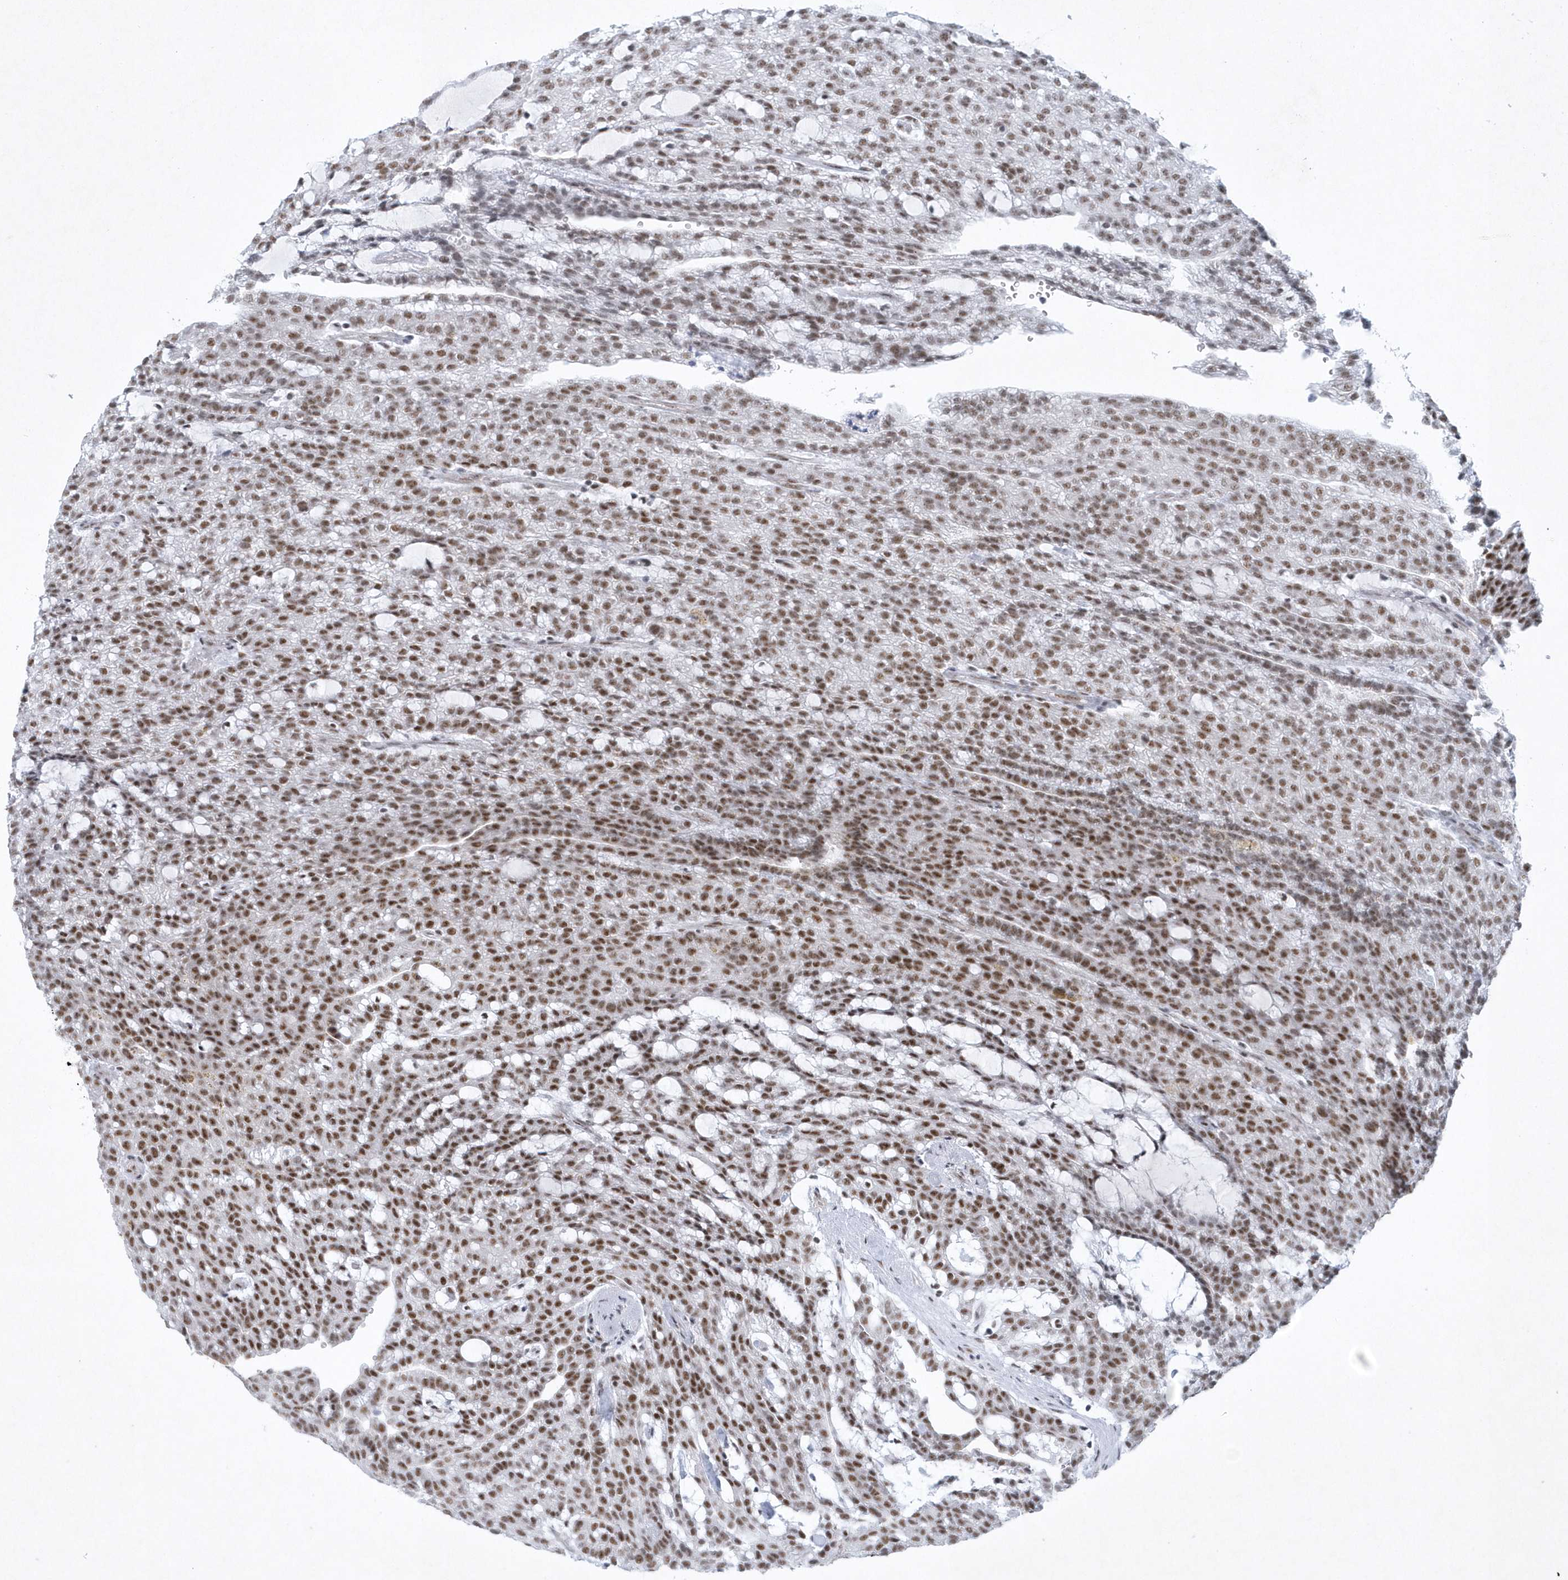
{"staining": {"intensity": "moderate", "quantity": ">75%", "location": "nuclear"}, "tissue": "renal cancer", "cell_type": "Tumor cells", "image_type": "cancer", "snomed": [{"axis": "morphology", "description": "Adenocarcinoma, NOS"}, {"axis": "topography", "description": "Kidney"}], "caption": "Immunohistochemistry histopathology image of renal cancer stained for a protein (brown), which displays medium levels of moderate nuclear positivity in approximately >75% of tumor cells.", "gene": "DCLRE1A", "patient": {"sex": "male", "age": 63}}